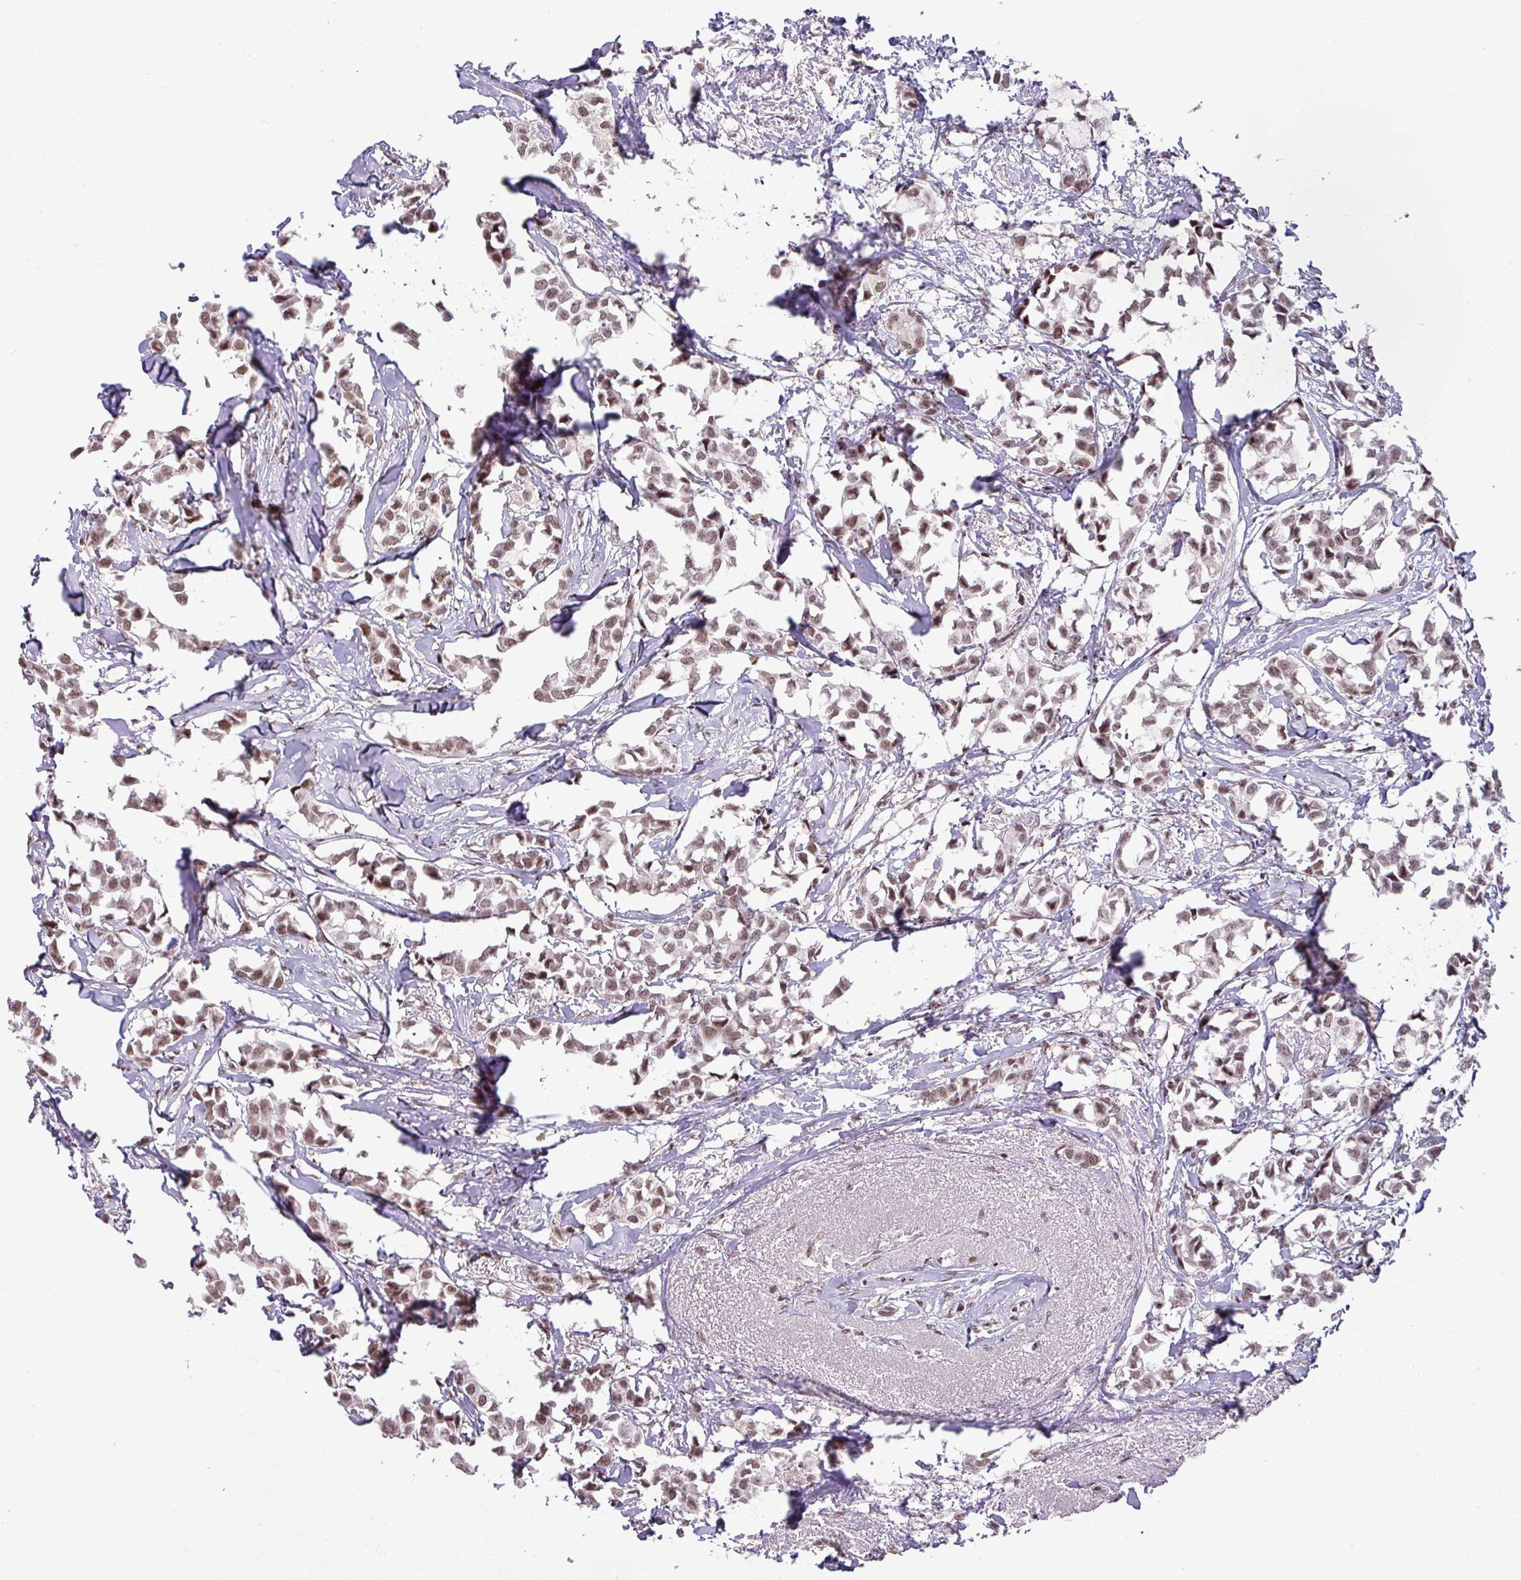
{"staining": {"intensity": "moderate", "quantity": ">75%", "location": "nuclear"}, "tissue": "breast cancer", "cell_type": "Tumor cells", "image_type": "cancer", "snomed": [{"axis": "morphology", "description": "Duct carcinoma"}, {"axis": "topography", "description": "Breast"}], "caption": "Immunohistochemical staining of breast cancer shows medium levels of moderate nuclear expression in approximately >75% of tumor cells.", "gene": "PTPN20", "patient": {"sex": "female", "age": 73}}